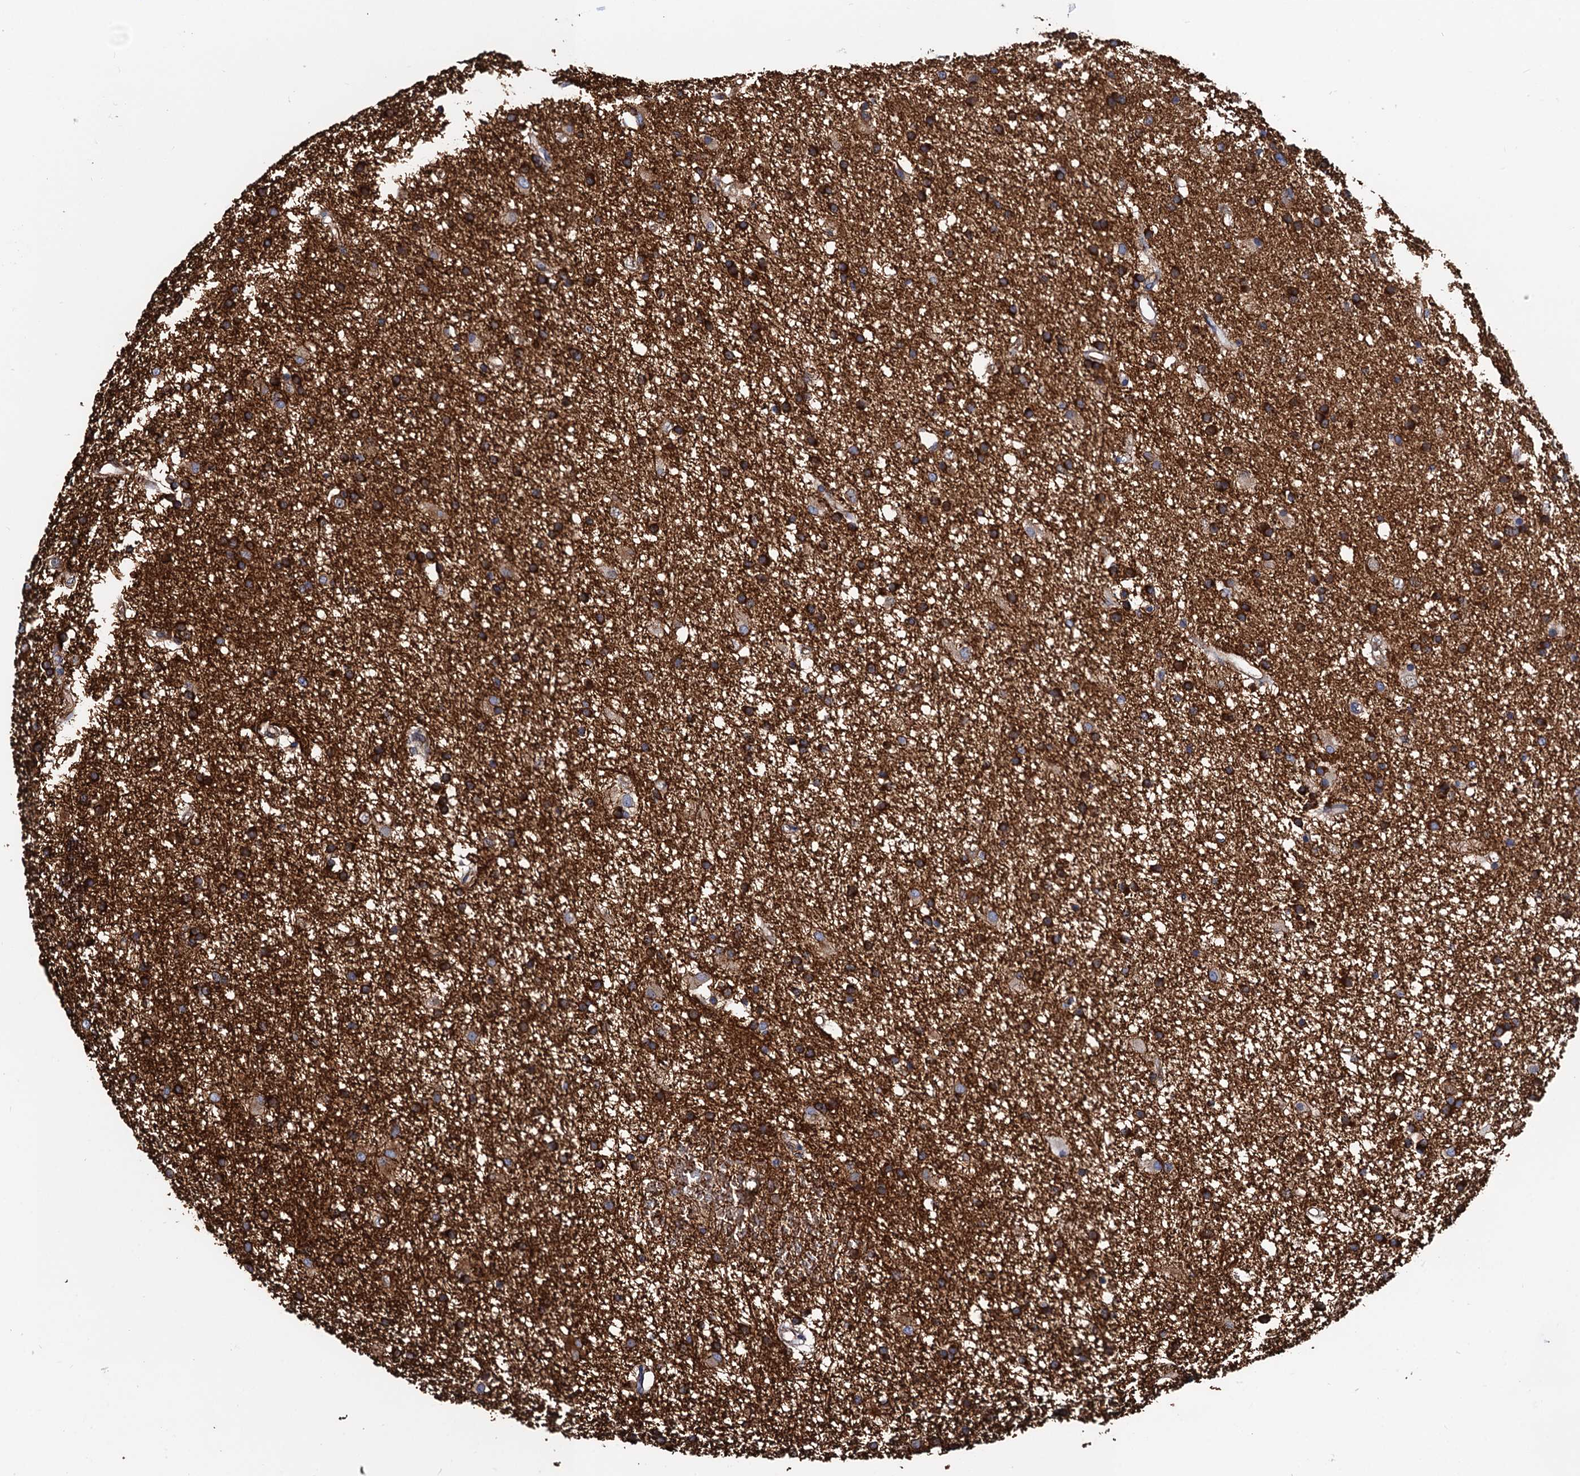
{"staining": {"intensity": "strong", "quantity": ">75%", "location": "cytoplasmic/membranous"}, "tissue": "glioma", "cell_type": "Tumor cells", "image_type": "cancer", "snomed": [{"axis": "morphology", "description": "Glioma, malignant, High grade"}, {"axis": "topography", "description": "Brain"}], "caption": "This histopathology image demonstrates immunohistochemistry (IHC) staining of malignant glioma (high-grade), with high strong cytoplasmic/membranous expression in about >75% of tumor cells.", "gene": "ZDHHC18", "patient": {"sex": "male", "age": 77}}